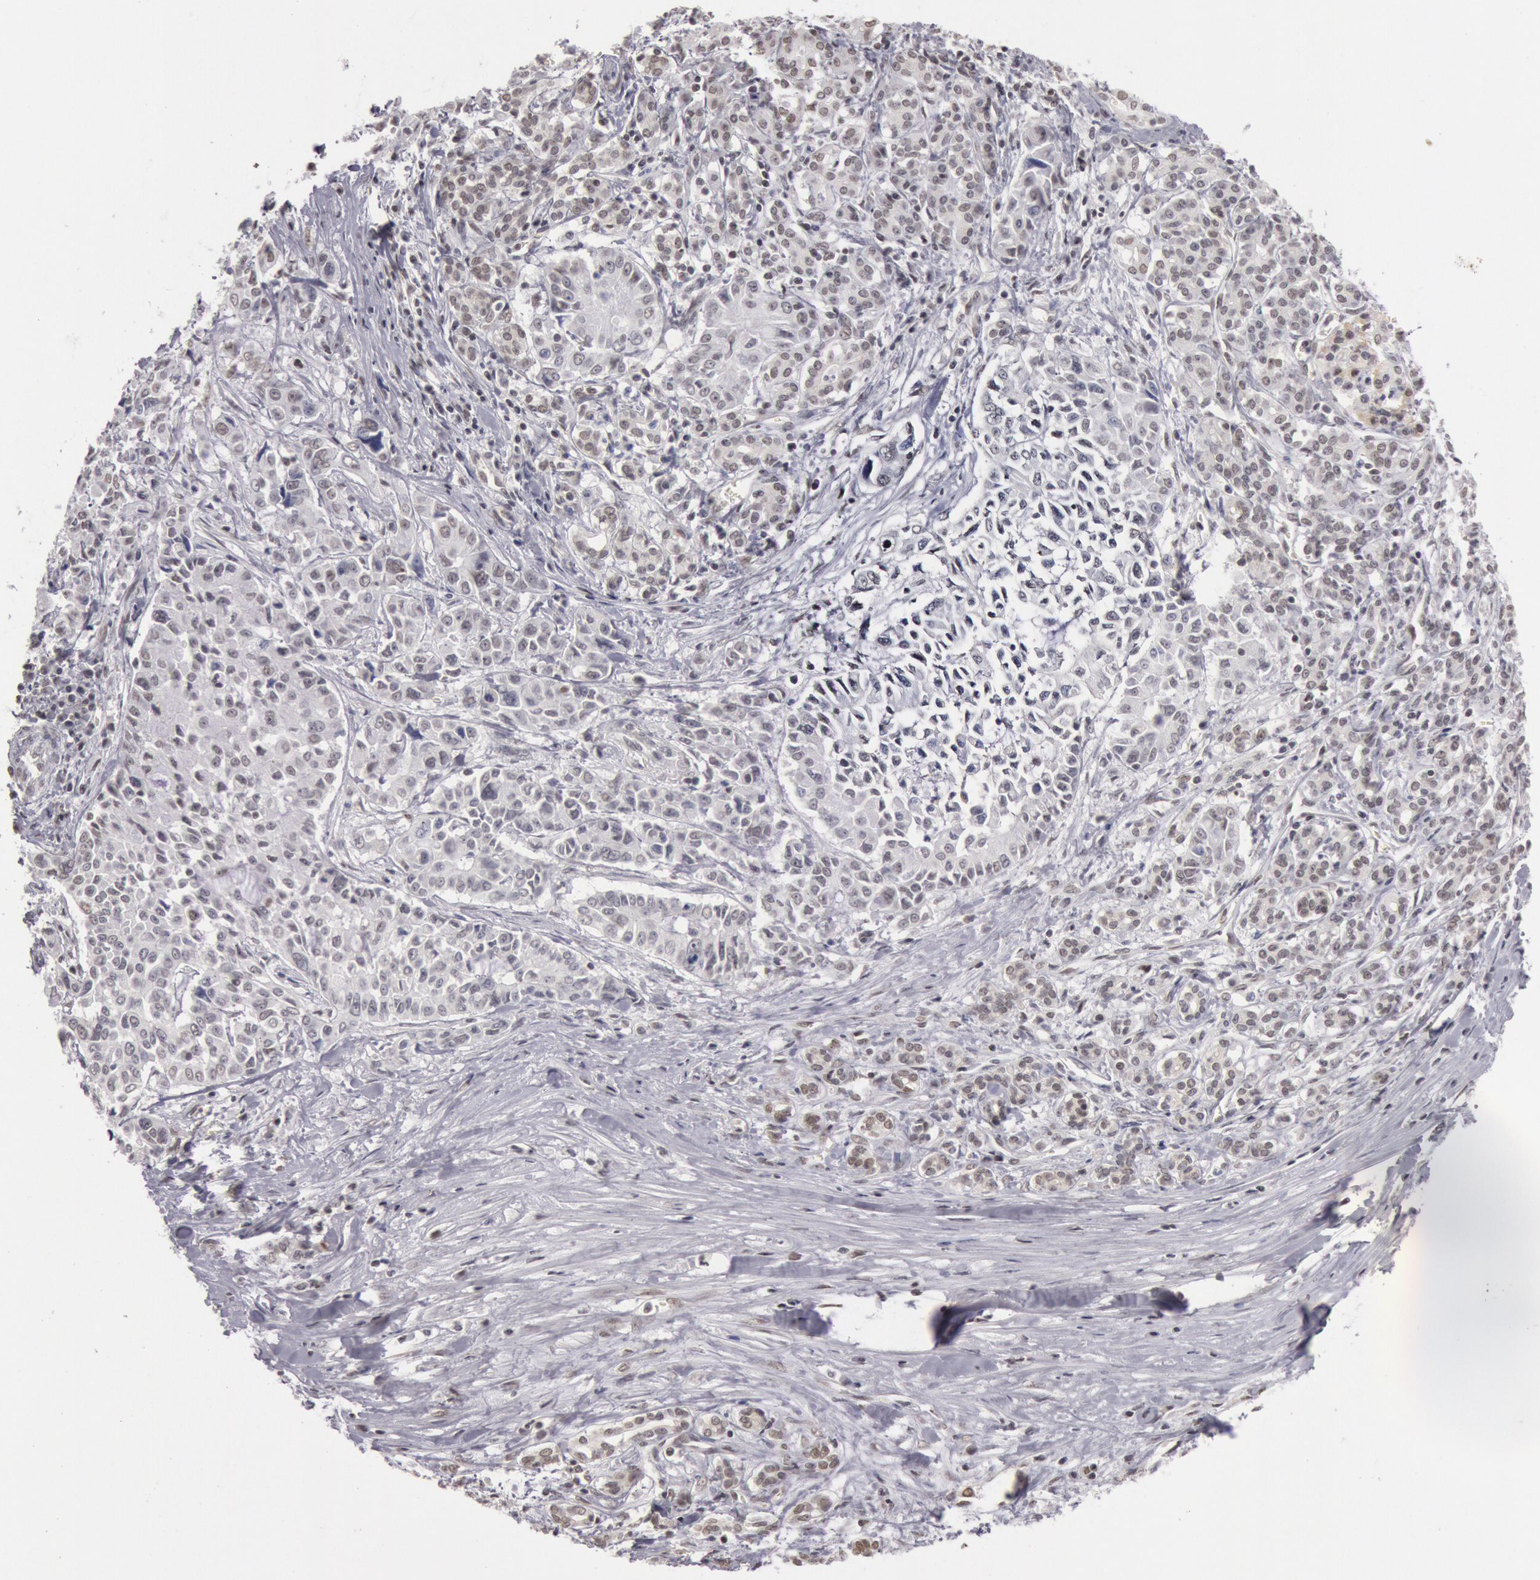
{"staining": {"intensity": "weak", "quantity": ">75%", "location": "nuclear"}, "tissue": "pancreatic cancer", "cell_type": "Tumor cells", "image_type": "cancer", "snomed": [{"axis": "morphology", "description": "Adenocarcinoma, NOS"}, {"axis": "topography", "description": "Pancreas"}], "caption": "Immunohistochemistry (IHC) histopathology image of human pancreatic adenocarcinoma stained for a protein (brown), which demonstrates low levels of weak nuclear positivity in about >75% of tumor cells.", "gene": "ESS2", "patient": {"sex": "female", "age": 52}}